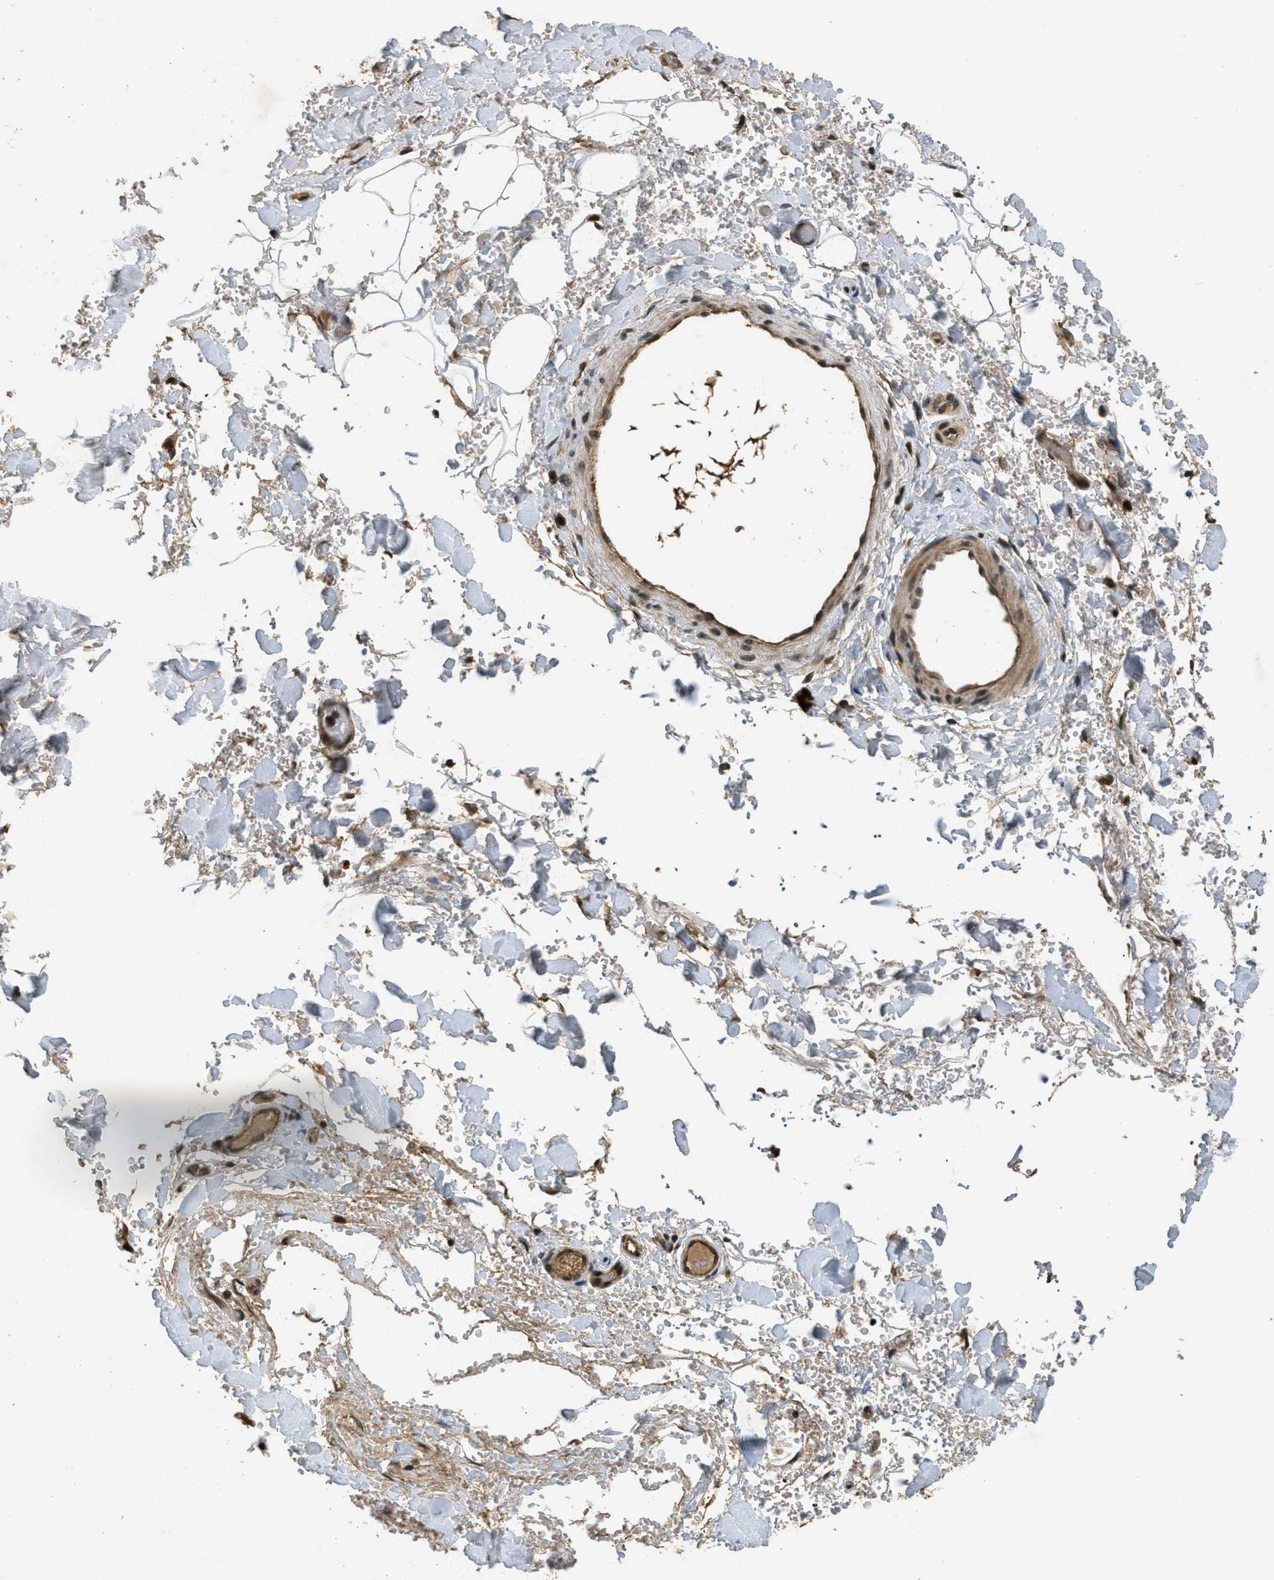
{"staining": {"intensity": "moderate", "quantity": "25%-75%", "location": "cytoplasmic/membranous,nuclear"}, "tissue": "adipose tissue", "cell_type": "Adipocytes", "image_type": "normal", "snomed": [{"axis": "morphology", "description": "Normal tissue, NOS"}, {"axis": "morphology", "description": "Carcinoma, NOS"}, {"axis": "topography", "description": "Pancreas"}, {"axis": "topography", "description": "Peripheral nerve tissue"}], "caption": "This photomicrograph exhibits immunohistochemistry (IHC) staining of benign human adipose tissue, with medium moderate cytoplasmic/membranous,nuclear positivity in about 25%-75% of adipocytes.", "gene": "ATG7", "patient": {"sex": "female", "age": 29}}